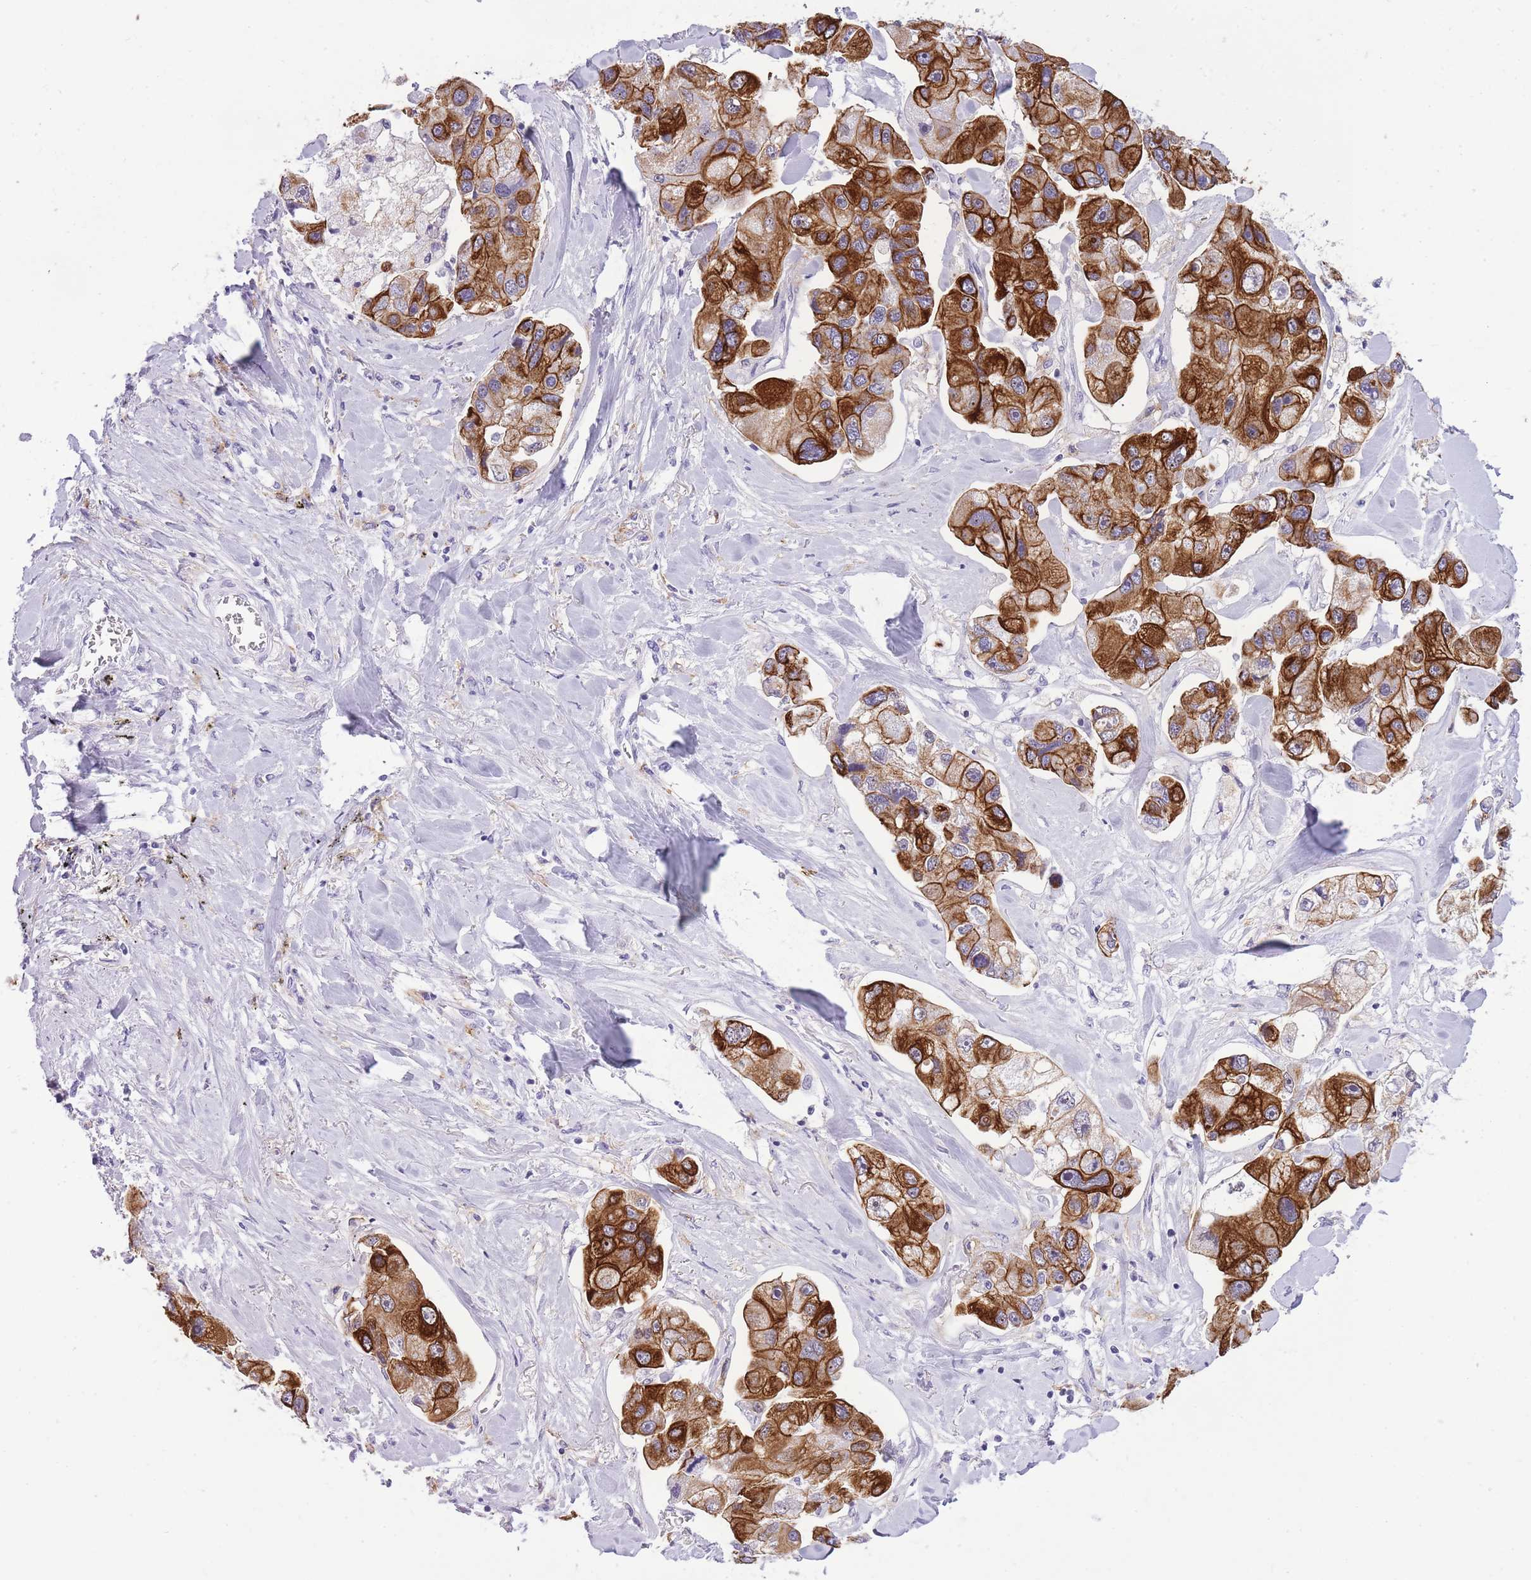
{"staining": {"intensity": "strong", "quantity": ">75%", "location": "cytoplasmic/membranous"}, "tissue": "lung cancer", "cell_type": "Tumor cells", "image_type": "cancer", "snomed": [{"axis": "morphology", "description": "Adenocarcinoma, NOS"}, {"axis": "topography", "description": "Lung"}], "caption": "Adenocarcinoma (lung) stained with a protein marker shows strong staining in tumor cells.", "gene": "RADX", "patient": {"sex": "female", "age": 54}}